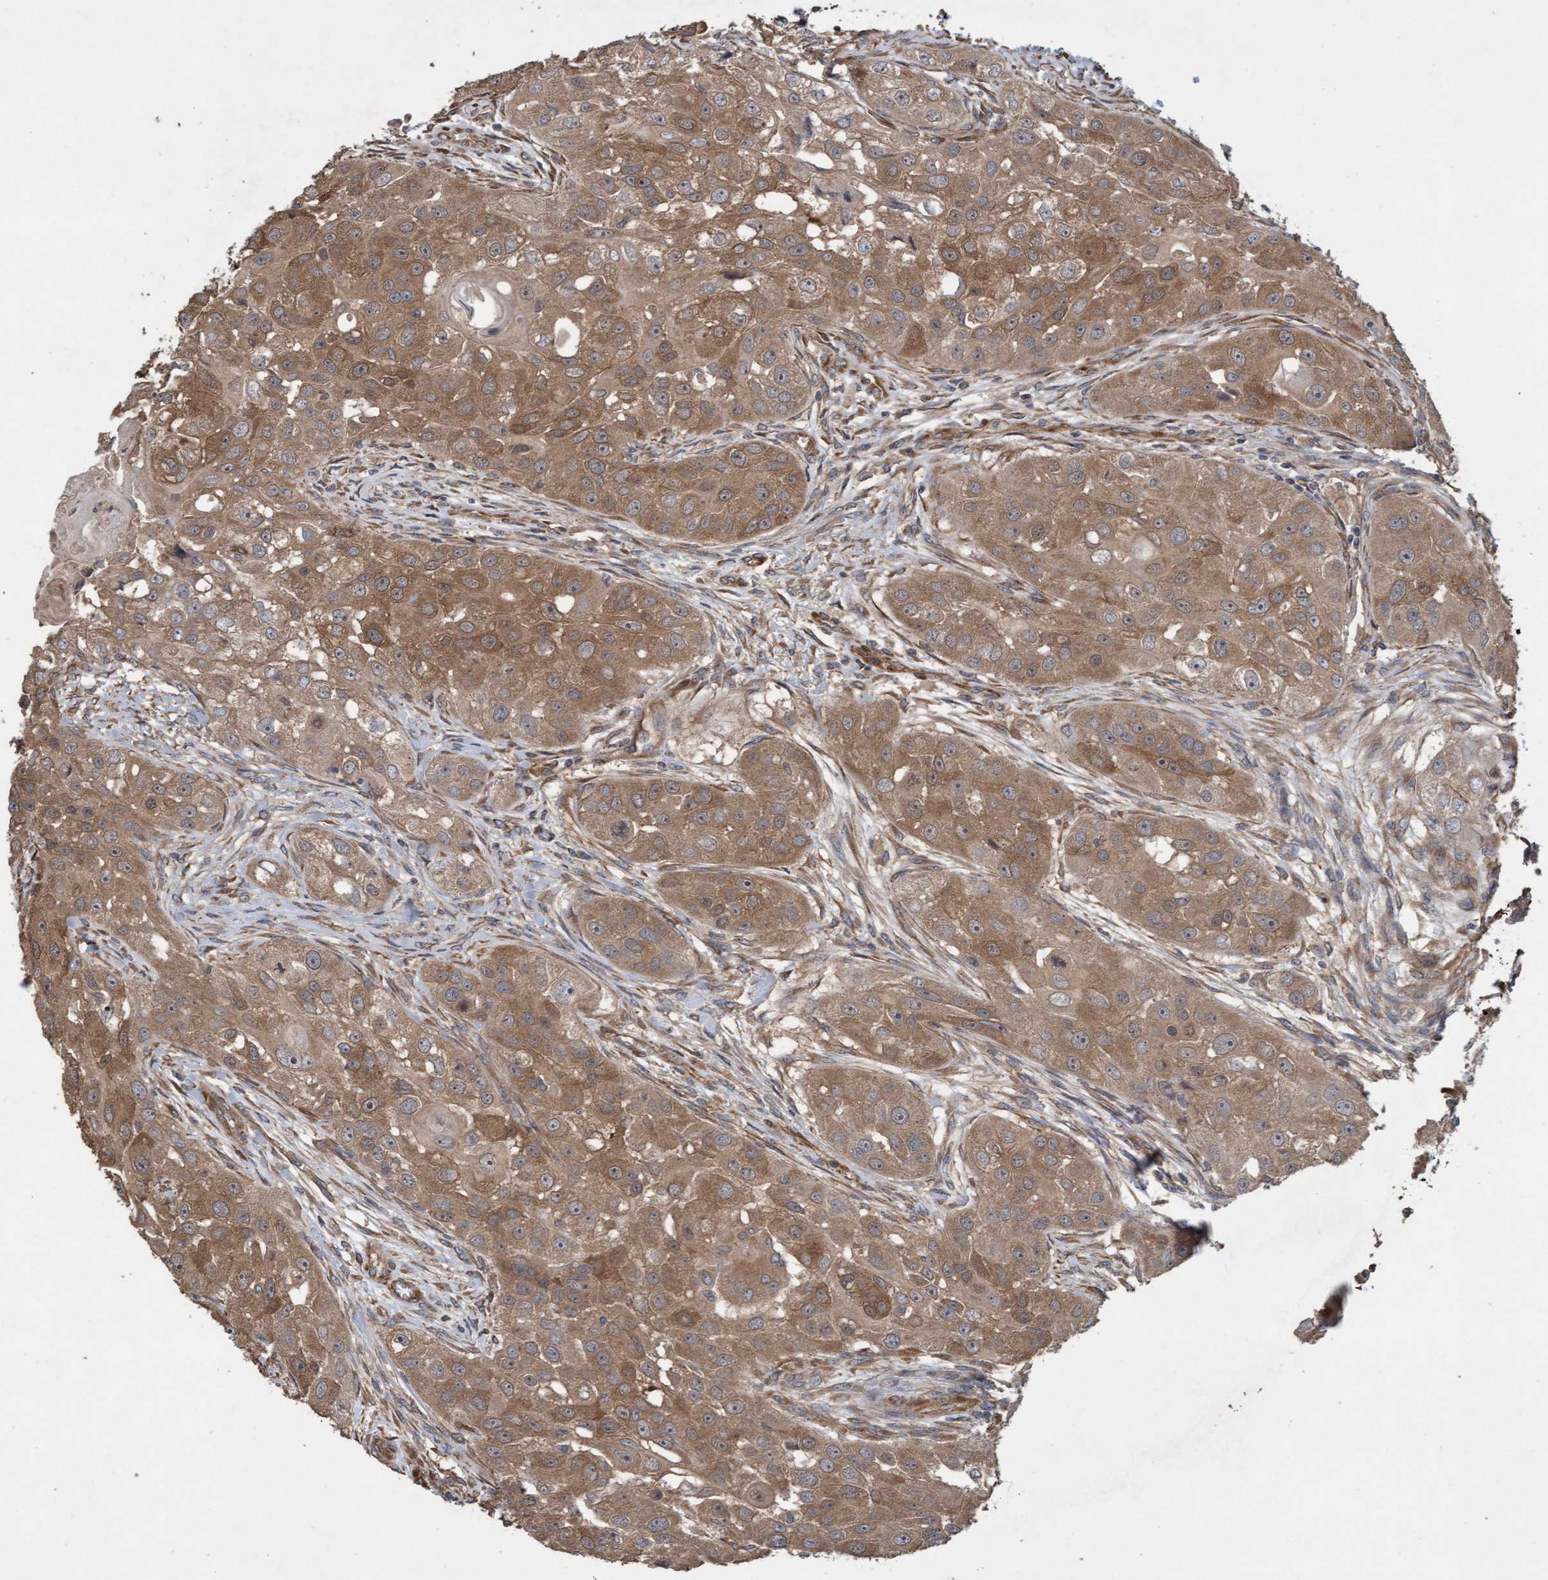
{"staining": {"intensity": "moderate", "quantity": ">75%", "location": "cytoplasmic/membranous"}, "tissue": "head and neck cancer", "cell_type": "Tumor cells", "image_type": "cancer", "snomed": [{"axis": "morphology", "description": "Normal tissue, NOS"}, {"axis": "morphology", "description": "Squamous cell carcinoma, NOS"}, {"axis": "topography", "description": "Skeletal muscle"}, {"axis": "topography", "description": "Head-Neck"}], "caption": "Squamous cell carcinoma (head and neck) stained with immunohistochemistry exhibits moderate cytoplasmic/membranous staining in about >75% of tumor cells.", "gene": "CDC42EP4", "patient": {"sex": "male", "age": 51}}